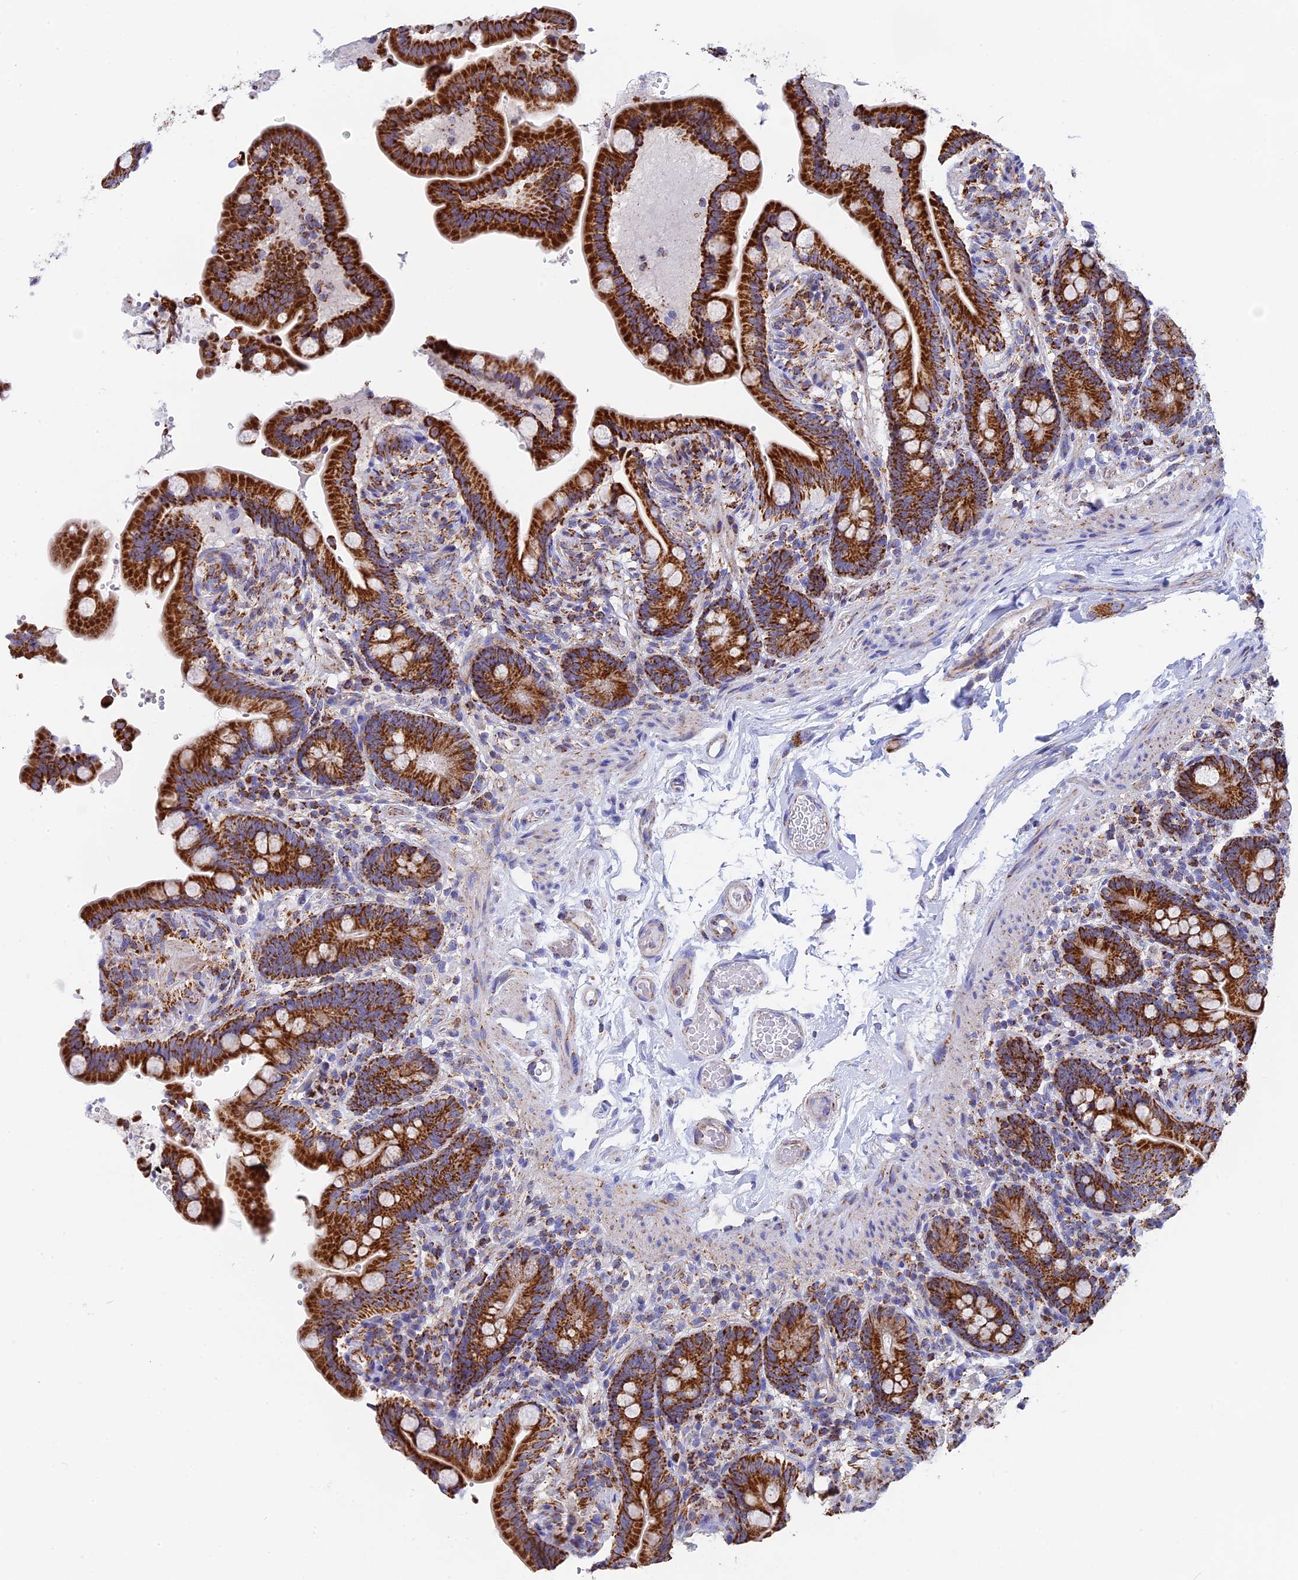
{"staining": {"intensity": "moderate", "quantity": "25%-75%", "location": "cytoplasmic/membranous"}, "tissue": "colon", "cell_type": "Endothelial cells", "image_type": "normal", "snomed": [{"axis": "morphology", "description": "Normal tissue, NOS"}, {"axis": "topography", "description": "Smooth muscle"}, {"axis": "topography", "description": "Colon"}], "caption": "Moderate cytoplasmic/membranous expression is identified in approximately 25%-75% of endothelial cells in normal colon. (Stains: DAB in brown, nuclei in blue, Microscopy: brightfield microscopy at high magnification).", "gene": "NDUFA5", "patient": {"sex": "male", "age": 73}}